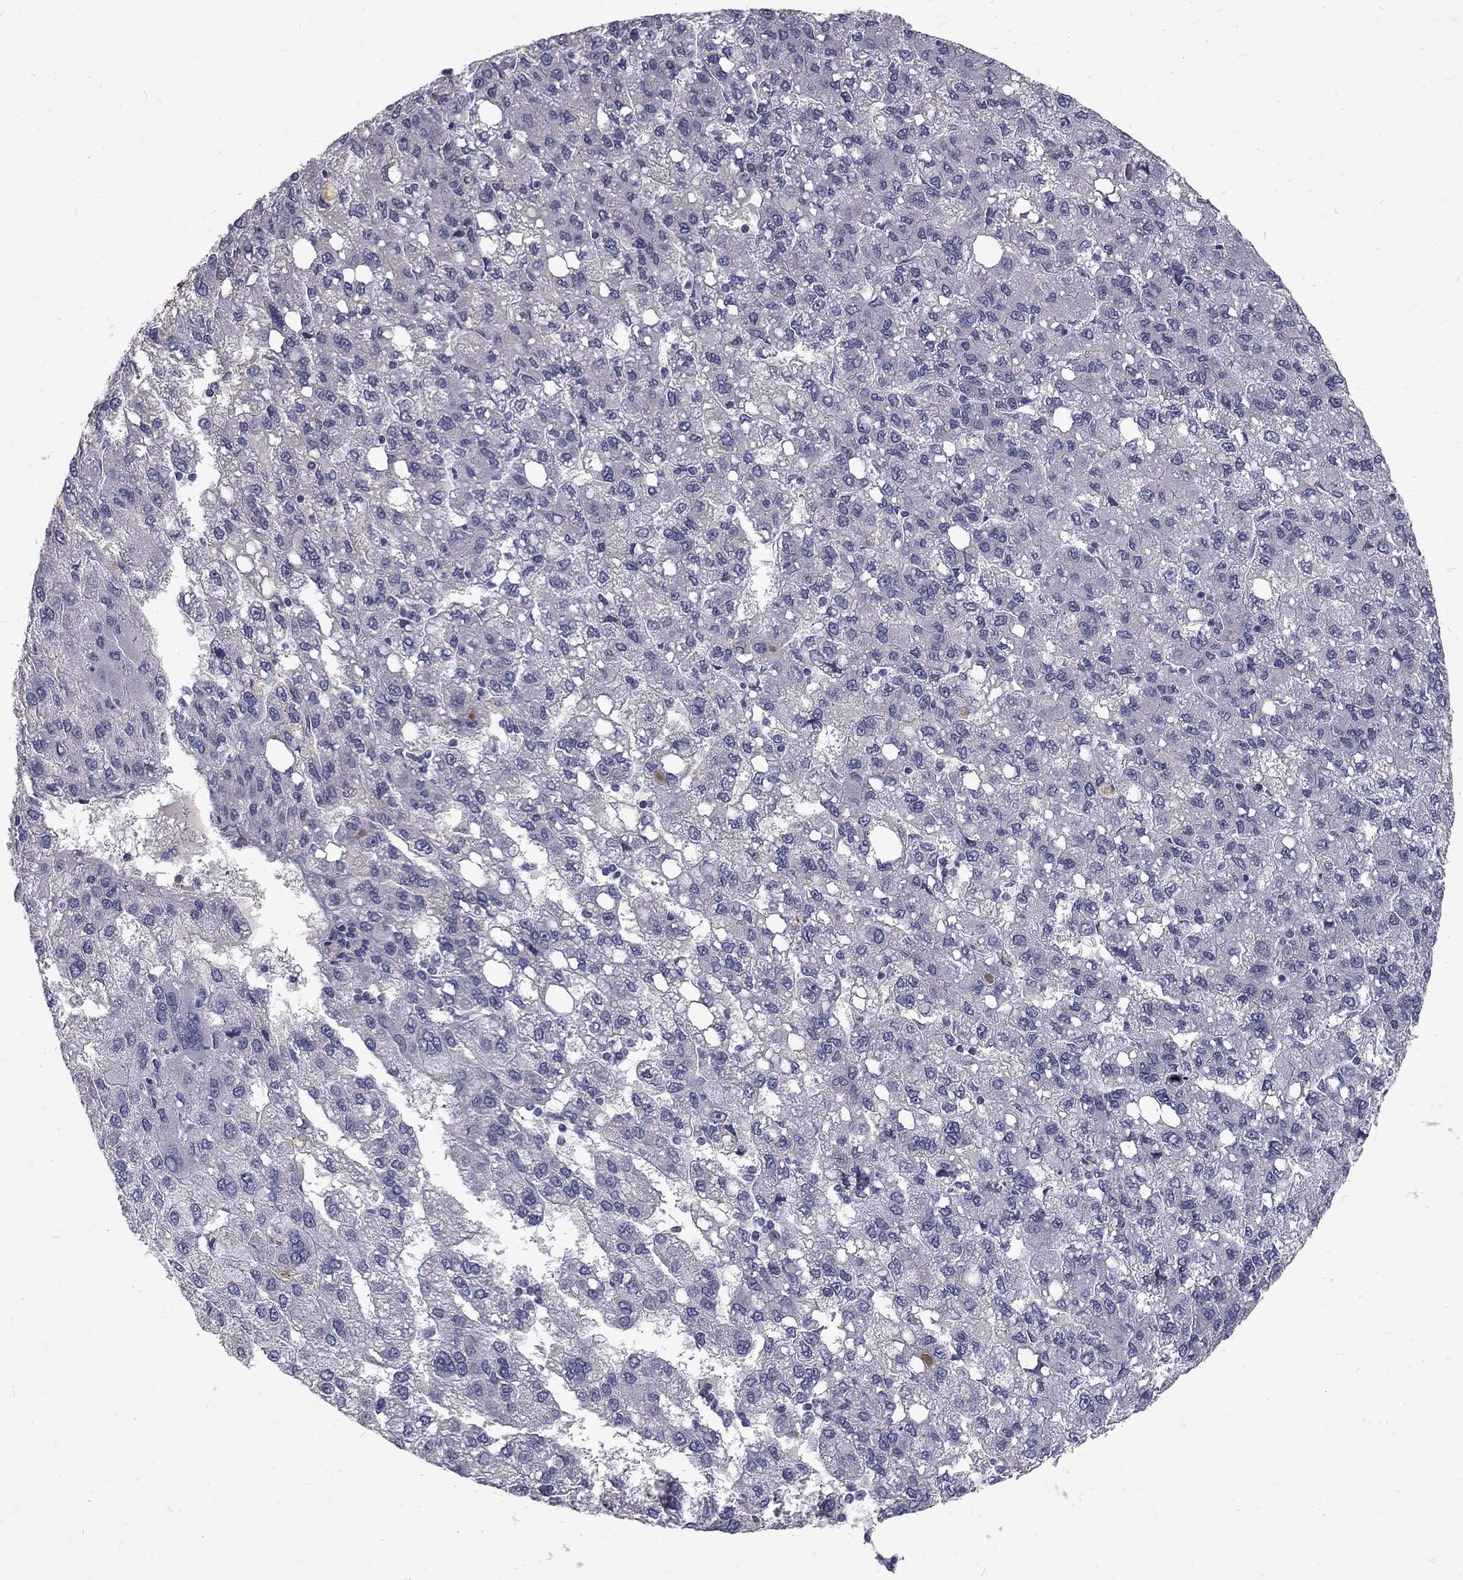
{"staining": {"intensity": "negative", "quantity": "none", "location": "none"}, "tissue": "liver cancer", "cell_type": "Tumor cells", "image_type": "cancer", "snomed": [{"axis": "morphology", "description": "Carcinoma, Hepatocellular, NOS"}, {"axis": "topography", "description": "Liver"}], "caption": "An immunohistochemistry (IHC) photomicrograph of hepatocellular carcinoma (liver) is shown. There is no staining in tumor cells of hepatocellular carcinoma (liver).", "gene": "NOS1", "patient": {"sex": "female", "age": 82}}